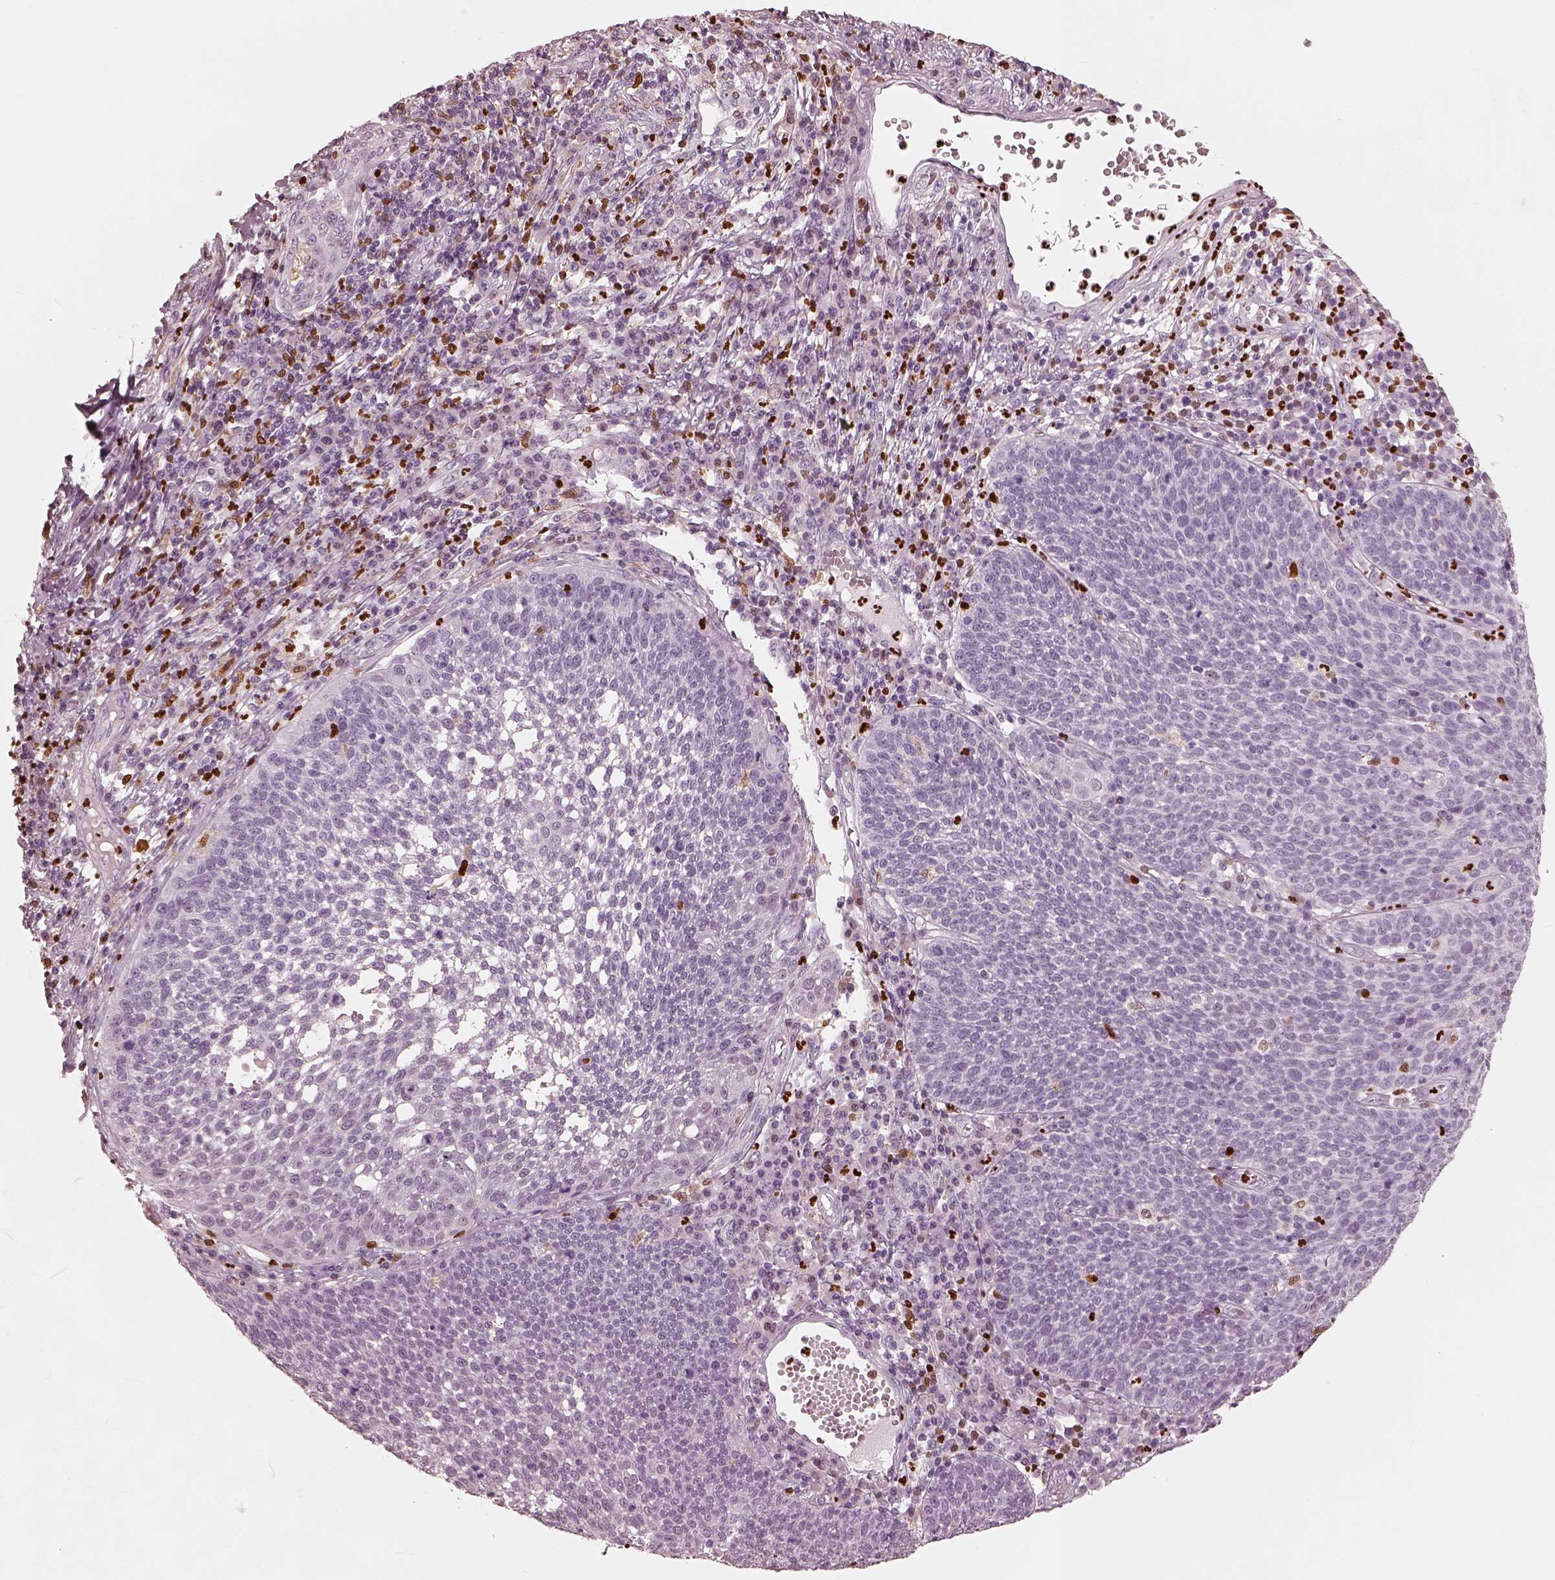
{"staining": {"intensity": "negative", "quantity": "none", "location": "none"}, "tissue": "cervical cancer", "cell_type": "Tumor cells", "image_type": "cancer", "snomed": [{"axis": "morphology", "description": "Squamous cell carcinoma, NOS"}, {"axis": "topography", "description": "Cervix"}], "caption": "Tumor cells are negative for protein expression in human squamous cell carcinoma (cervical).", "gene": "ALOX5", "patient": {"sex": "female", "age": 34}}